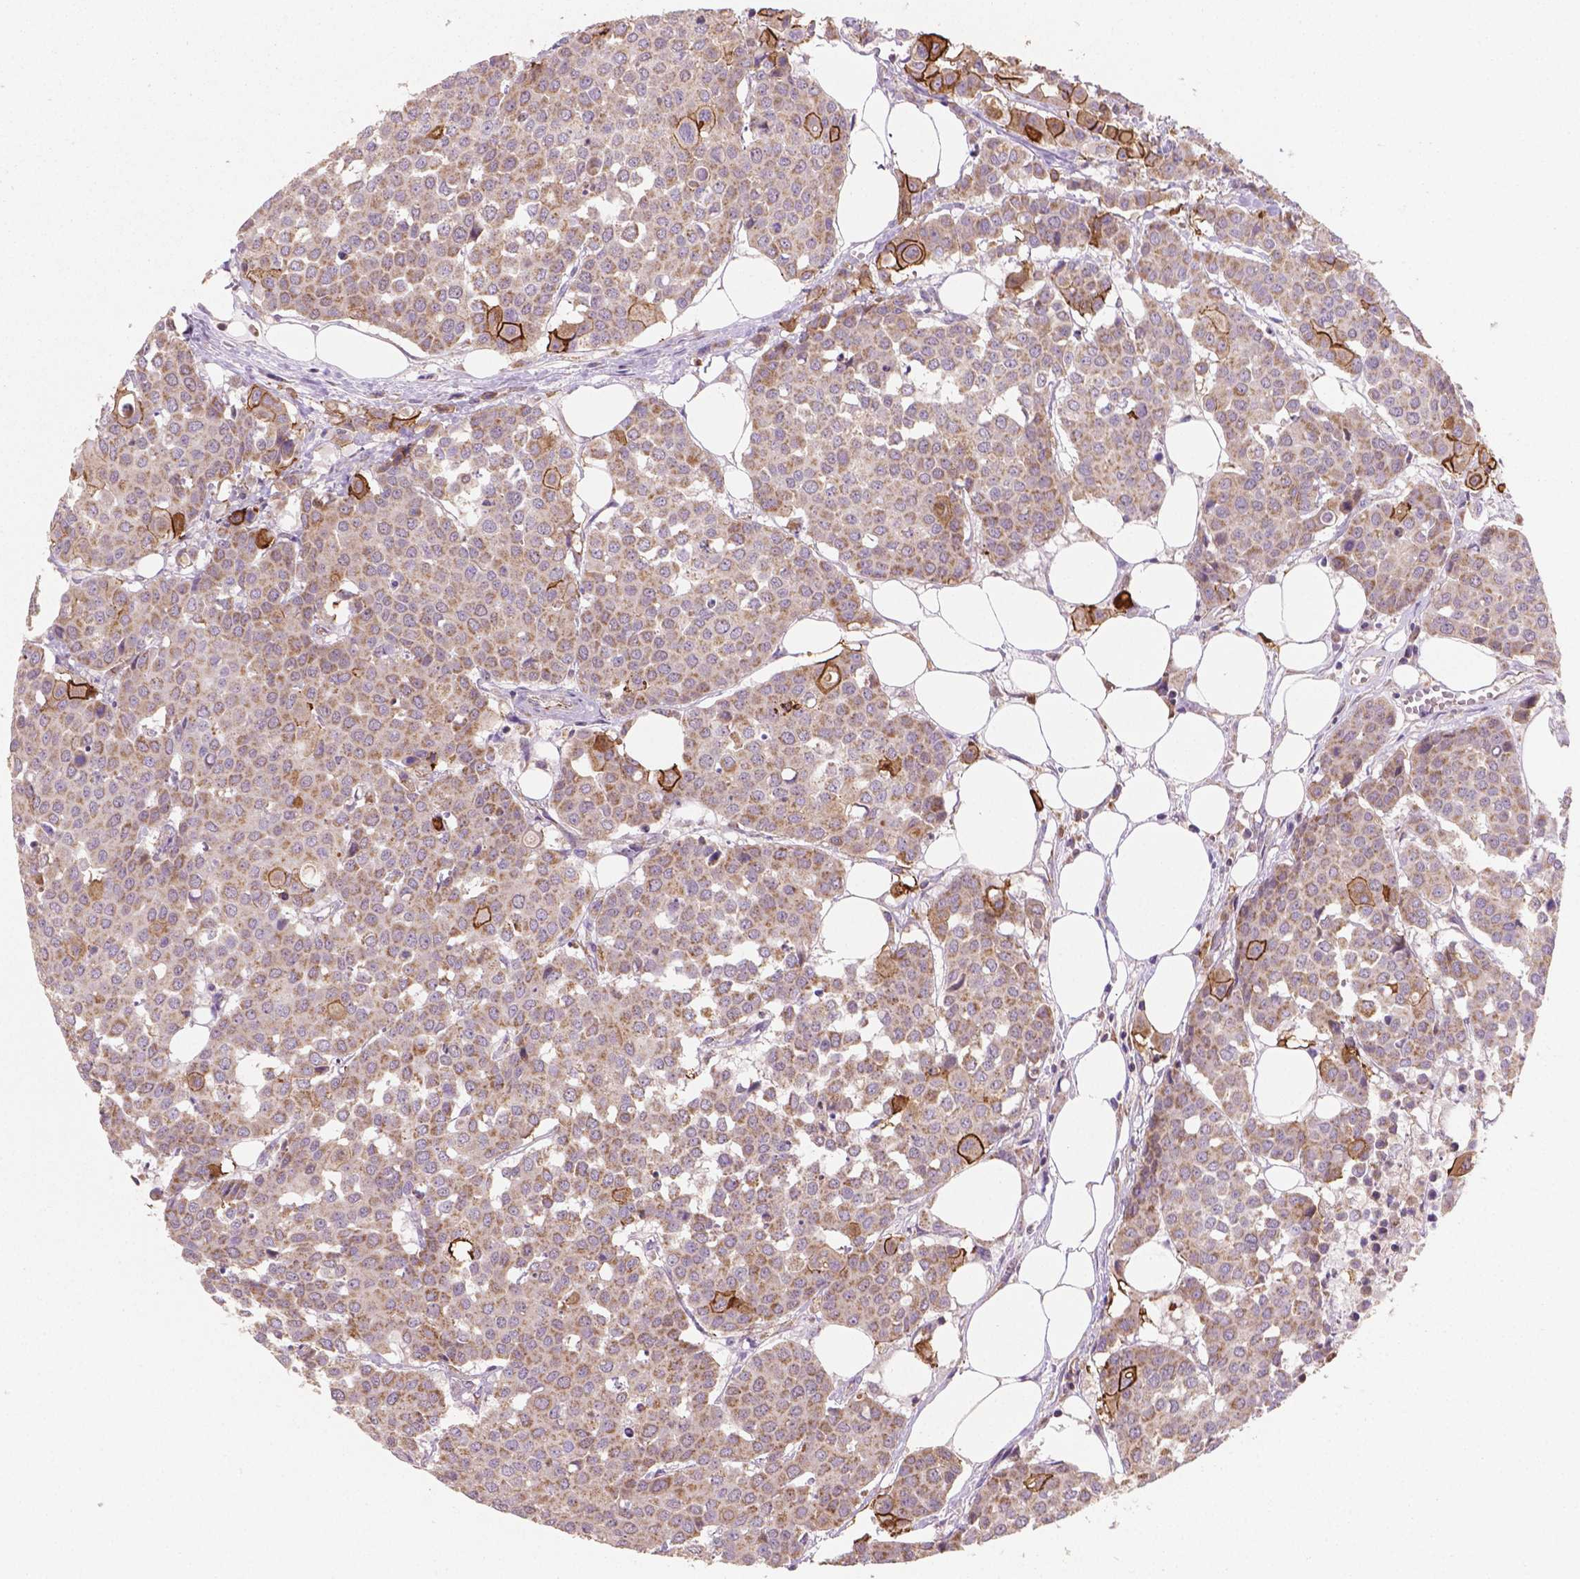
{"staining": {"intensity": "strong", "quantity": "<25%", "location": "cytoplasmic/membranous"}, "tissue": "carcinoid", "cell_type": "Tumor cells", "image_type": "cancer", "snomed": [{"axis": "morphology", "description": "Carcinoid, malignant, NOS"}, {"axis": "topography", "description": "Colon"}], "caption": "A medium amount of strong cytoplasmic/membranous expression is seen in approximately <25% of tumor cells in carcinoid (malignant) tissue.", "gene": "TCAF1", "patient": {"sex": "male", "age": 81}}